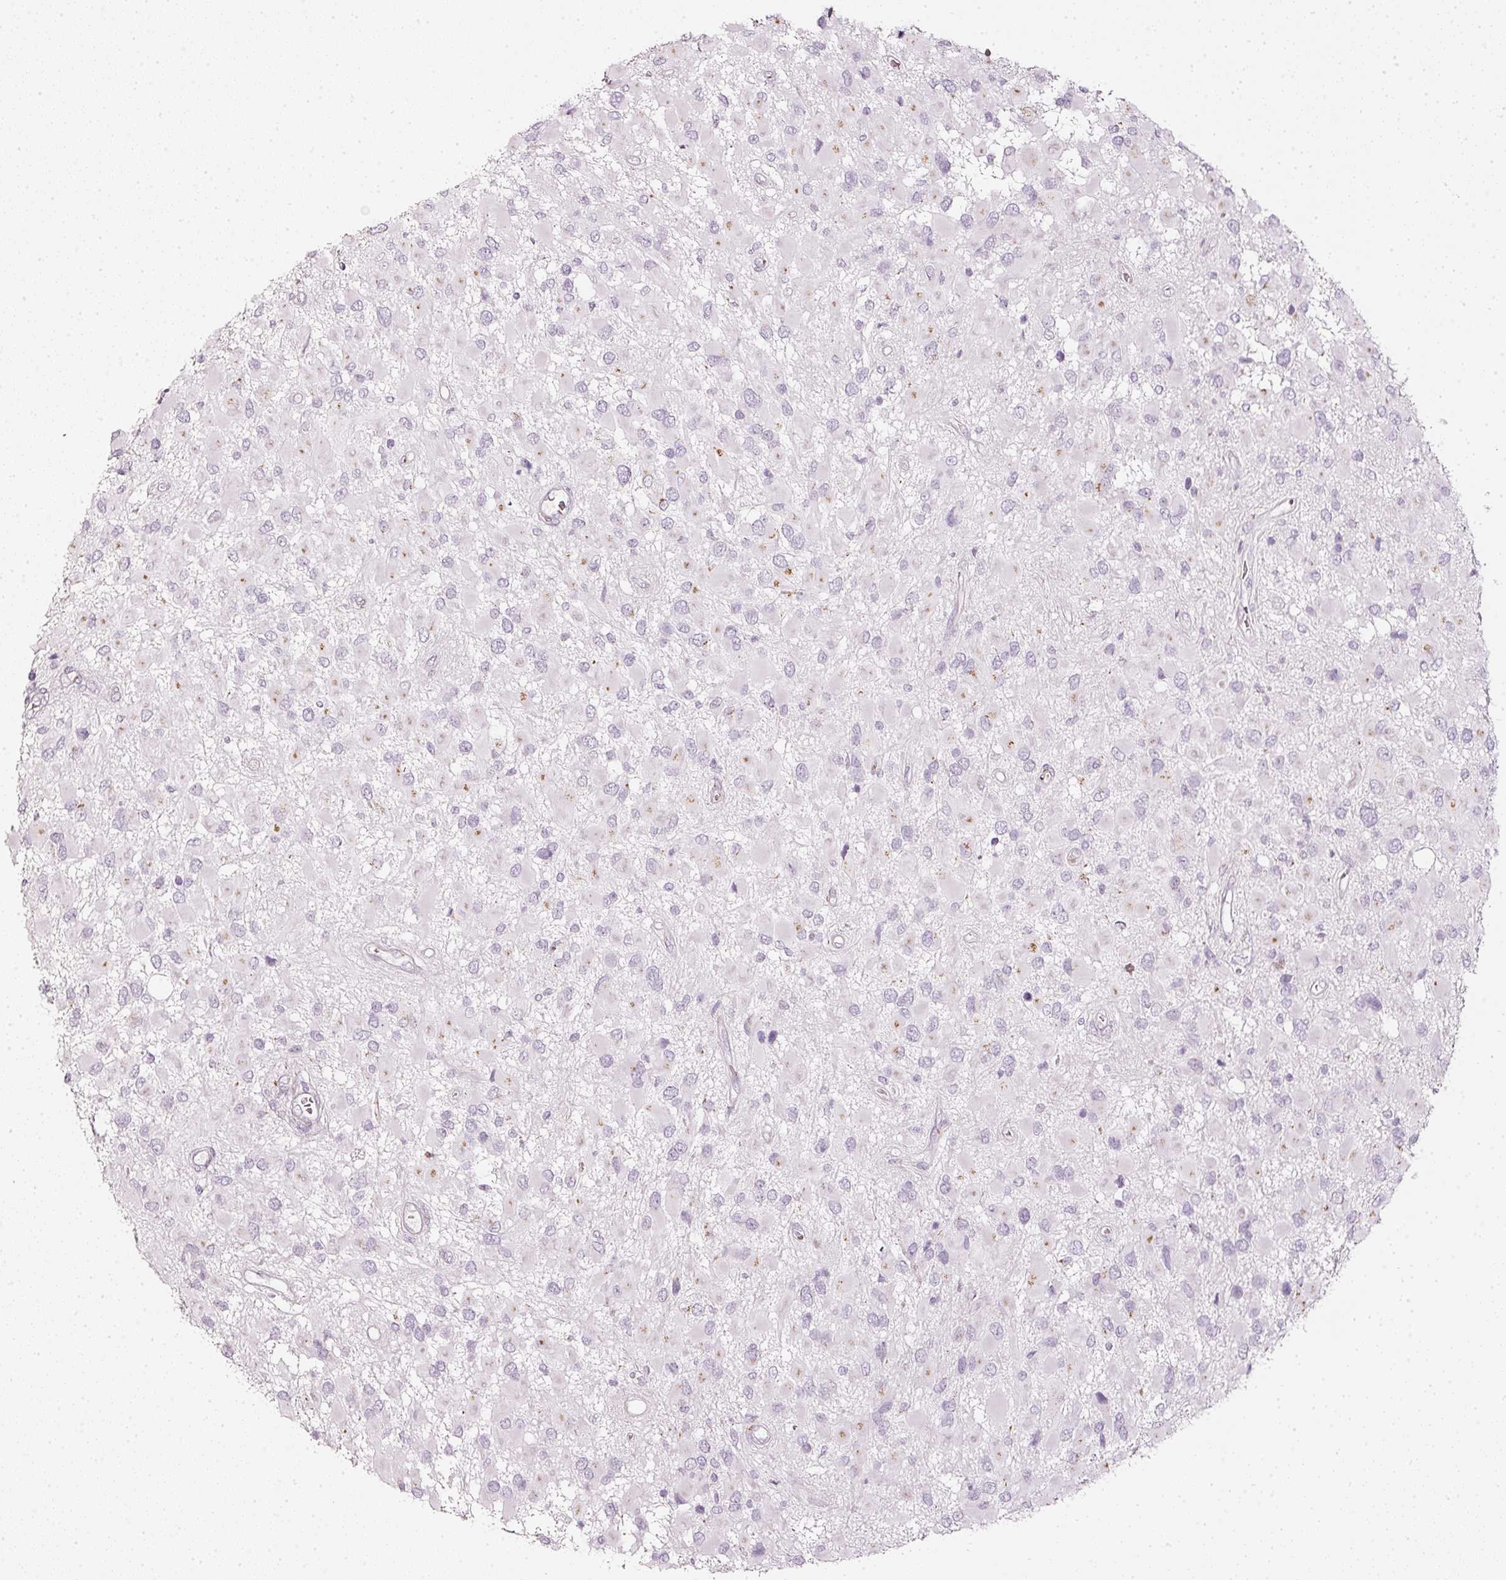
{"staining": {"intensity": "weak", "quantity": "<25%", "location": "cytoplasmic/membranous"}, "tissue": "glioma", "cell_type": "Tumor cells", "image_type": "cancer", "snomed": [{"axis": "morphology", "description": "Glioma, malignant, High grade"}, {"axis": "topography", "description": "Brain"}], "caption": "Micrograph shows no significant protein staining in tumor cells of malignant glioma (high-grade). (DAB (3,3'-diaminobenzidine) IHC, high magnification).", "gene": "SDF4", "patient": {"sex": "male", "age": 53}}